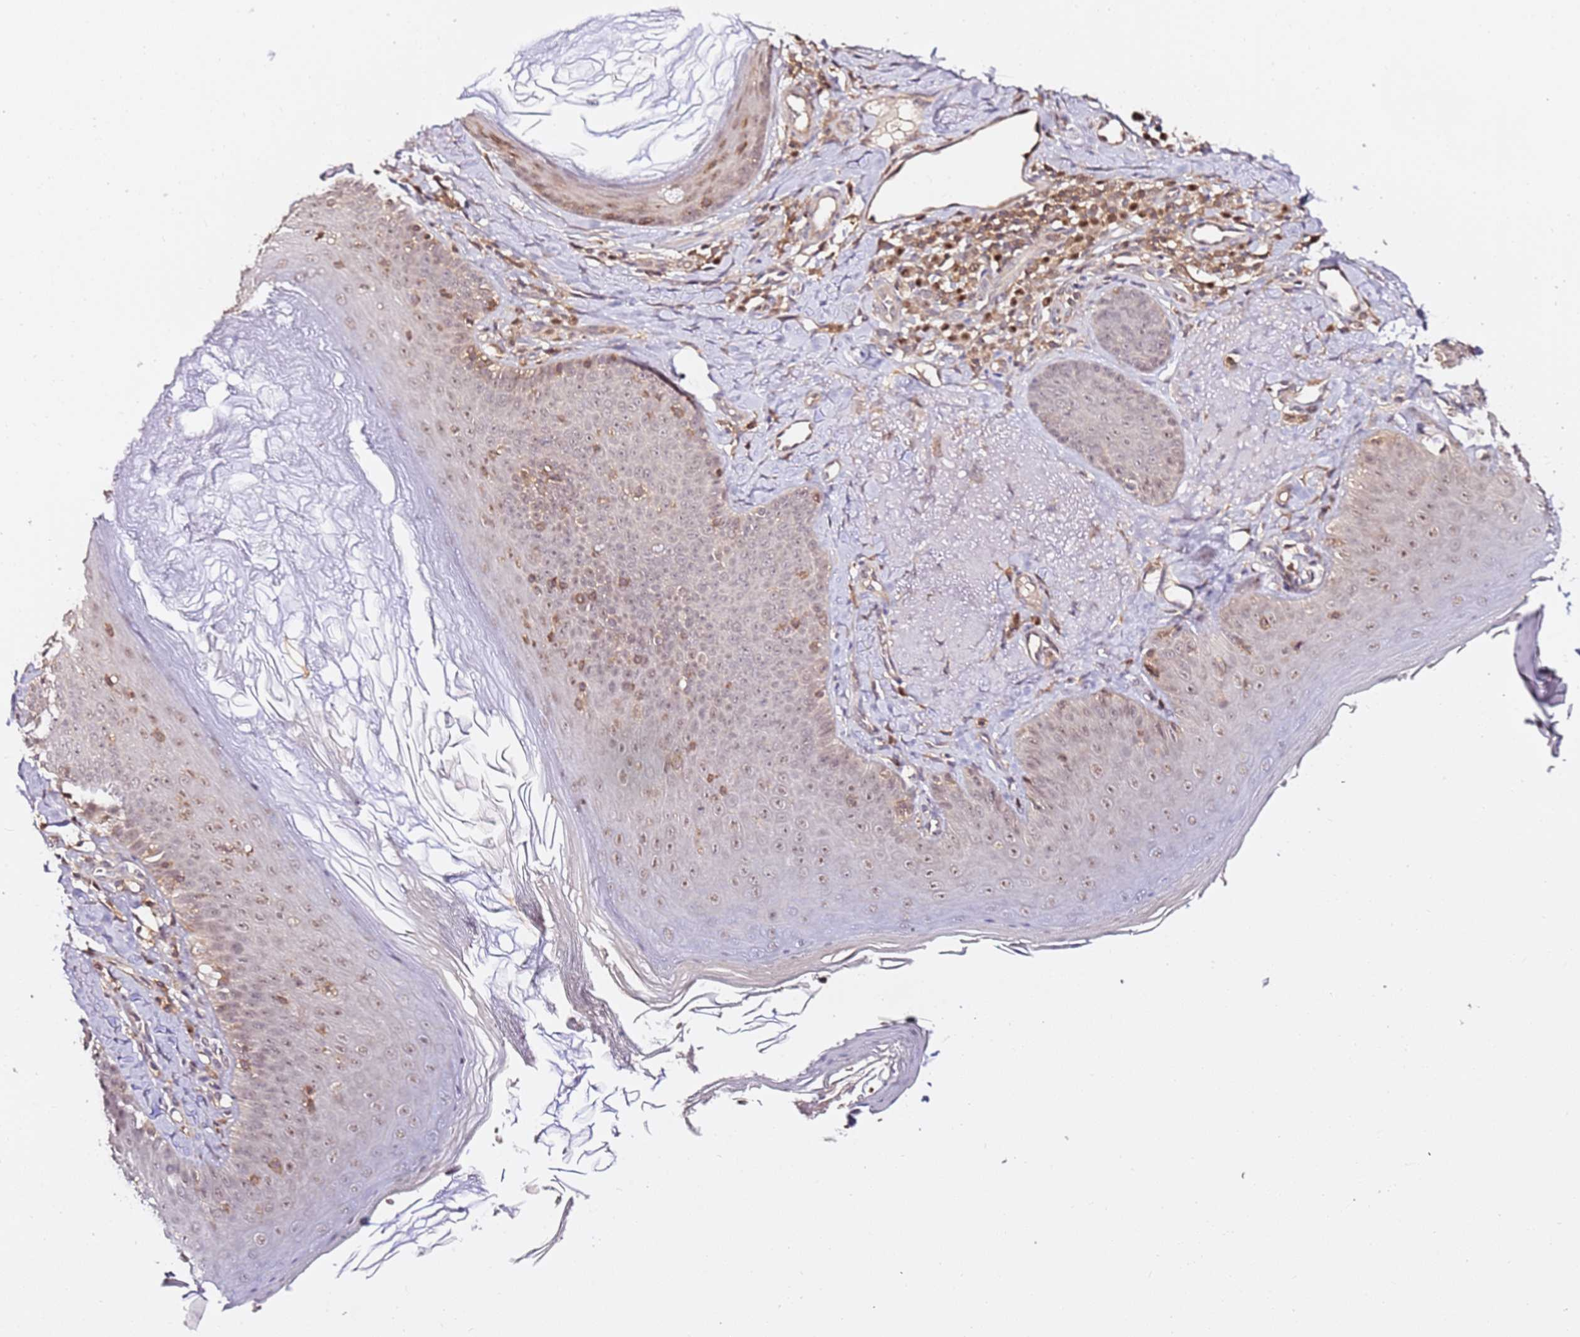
{"staining": {"intensity": "moderate", "quantity": ">75%", "location": "cytoplasmic/membranous,nuclear"}, "tissue": "skin", "cell_type": "Fibroblasts", "image_type": "normal", "snomed": [{"axis": "morphology", "description": "Normal tissue, NOS"}, {"axis": "topography", "description": "Skin"}], "caption": "IHC histopathology image of unremarkable human skin stained for a protein (brown), which exhibits medium levels of moderate cytoplasmic/membranous,nuclear expression in approximately >75% of fibroblasts.", "gene": "OR5V1", "patient": {"sex": "male", "age": 57}}